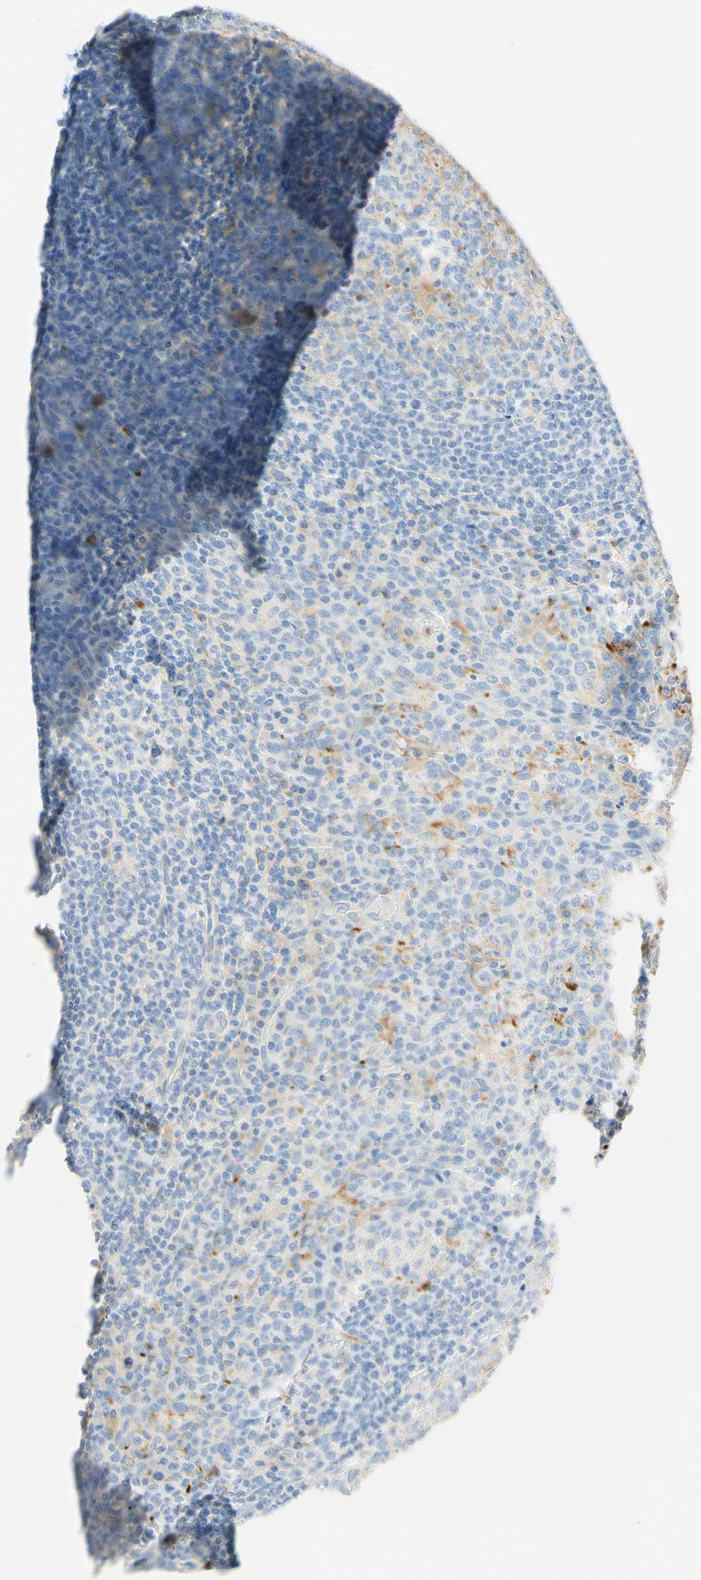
{"staining": {"intensity": "negative", "quantity": "none", "location": "none"}, "tissue": "tonsil", "cell_type": "Germinal center cells", "image_type": "normal", "snomed": [{"axis": "morphology", "description": "Normal tissue, NOS"}, {"axis": "topography", "description": "Tonsil"}], "caption": "DAB (3,3'-diaminobenzidine) immunohistochemical staining of benign human tonsil demonstrates no significant expression in germinal center cells. (Brightfield microscopy of DAB IHC at high magnification).", "gene": "CD63", "patient": {"sex": "female", "age": 19}}